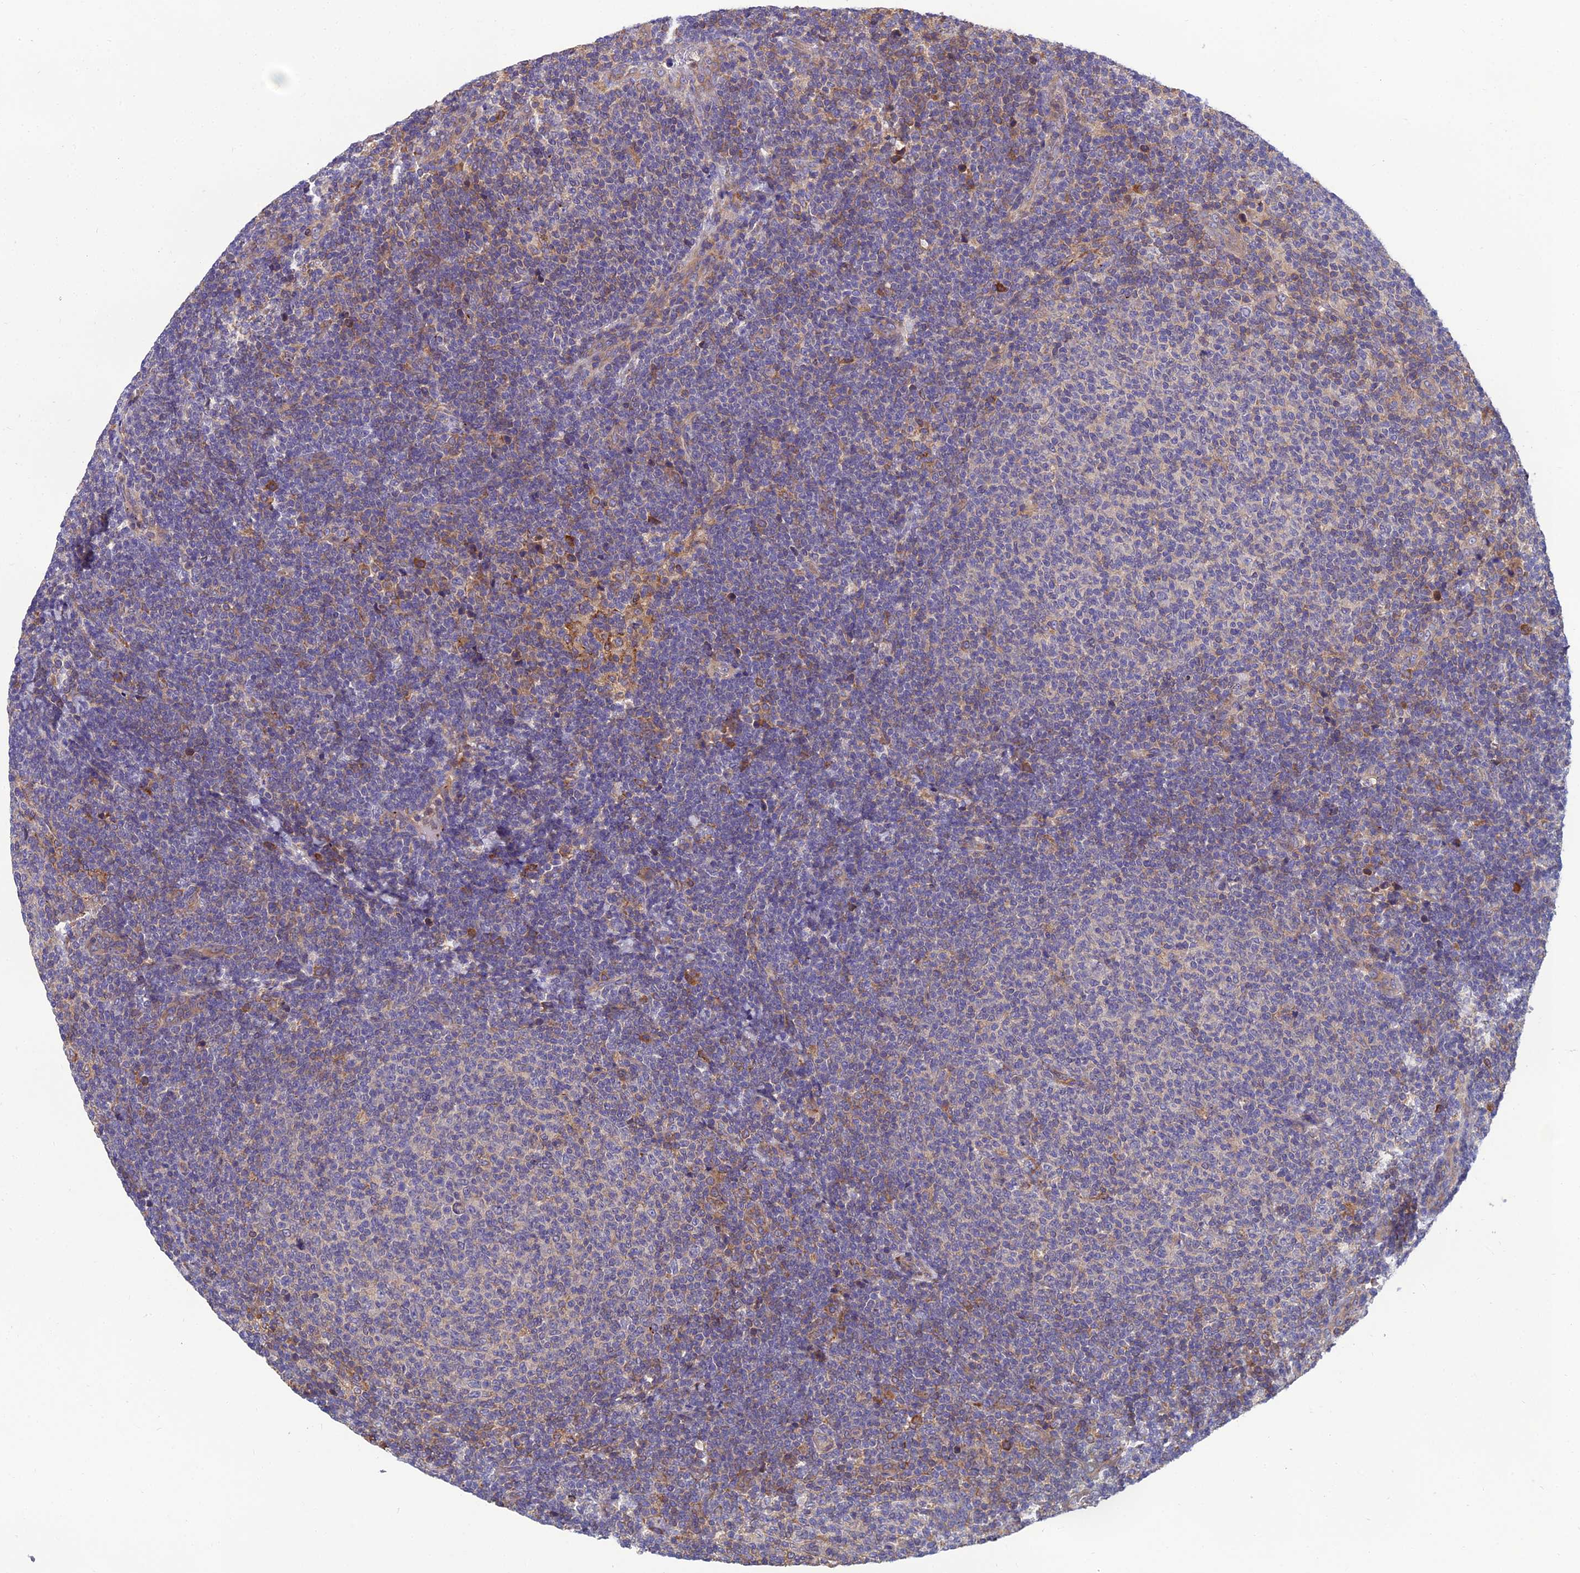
{"staining": {"intensity": "weak", "quantity": "<25%", "location": "cytoplasmic/membranous"}, "tissue": "lymphoma", "cell_type": "Tumor cells", "image_type": "cancer", "snomed": [{"axis": "morphology", "description": "Malignant lymphoma, non-Hodgkin's type, Low grade"}, {"axis": "topography", "description": "Lymph node"}], "caption": "There is no significant expression in tumor cells of low-grade malignant lymphoma, non-Hodgkin's type.", "gene": "UMAD1", "patient": {"sex": "male", "age": 66}}